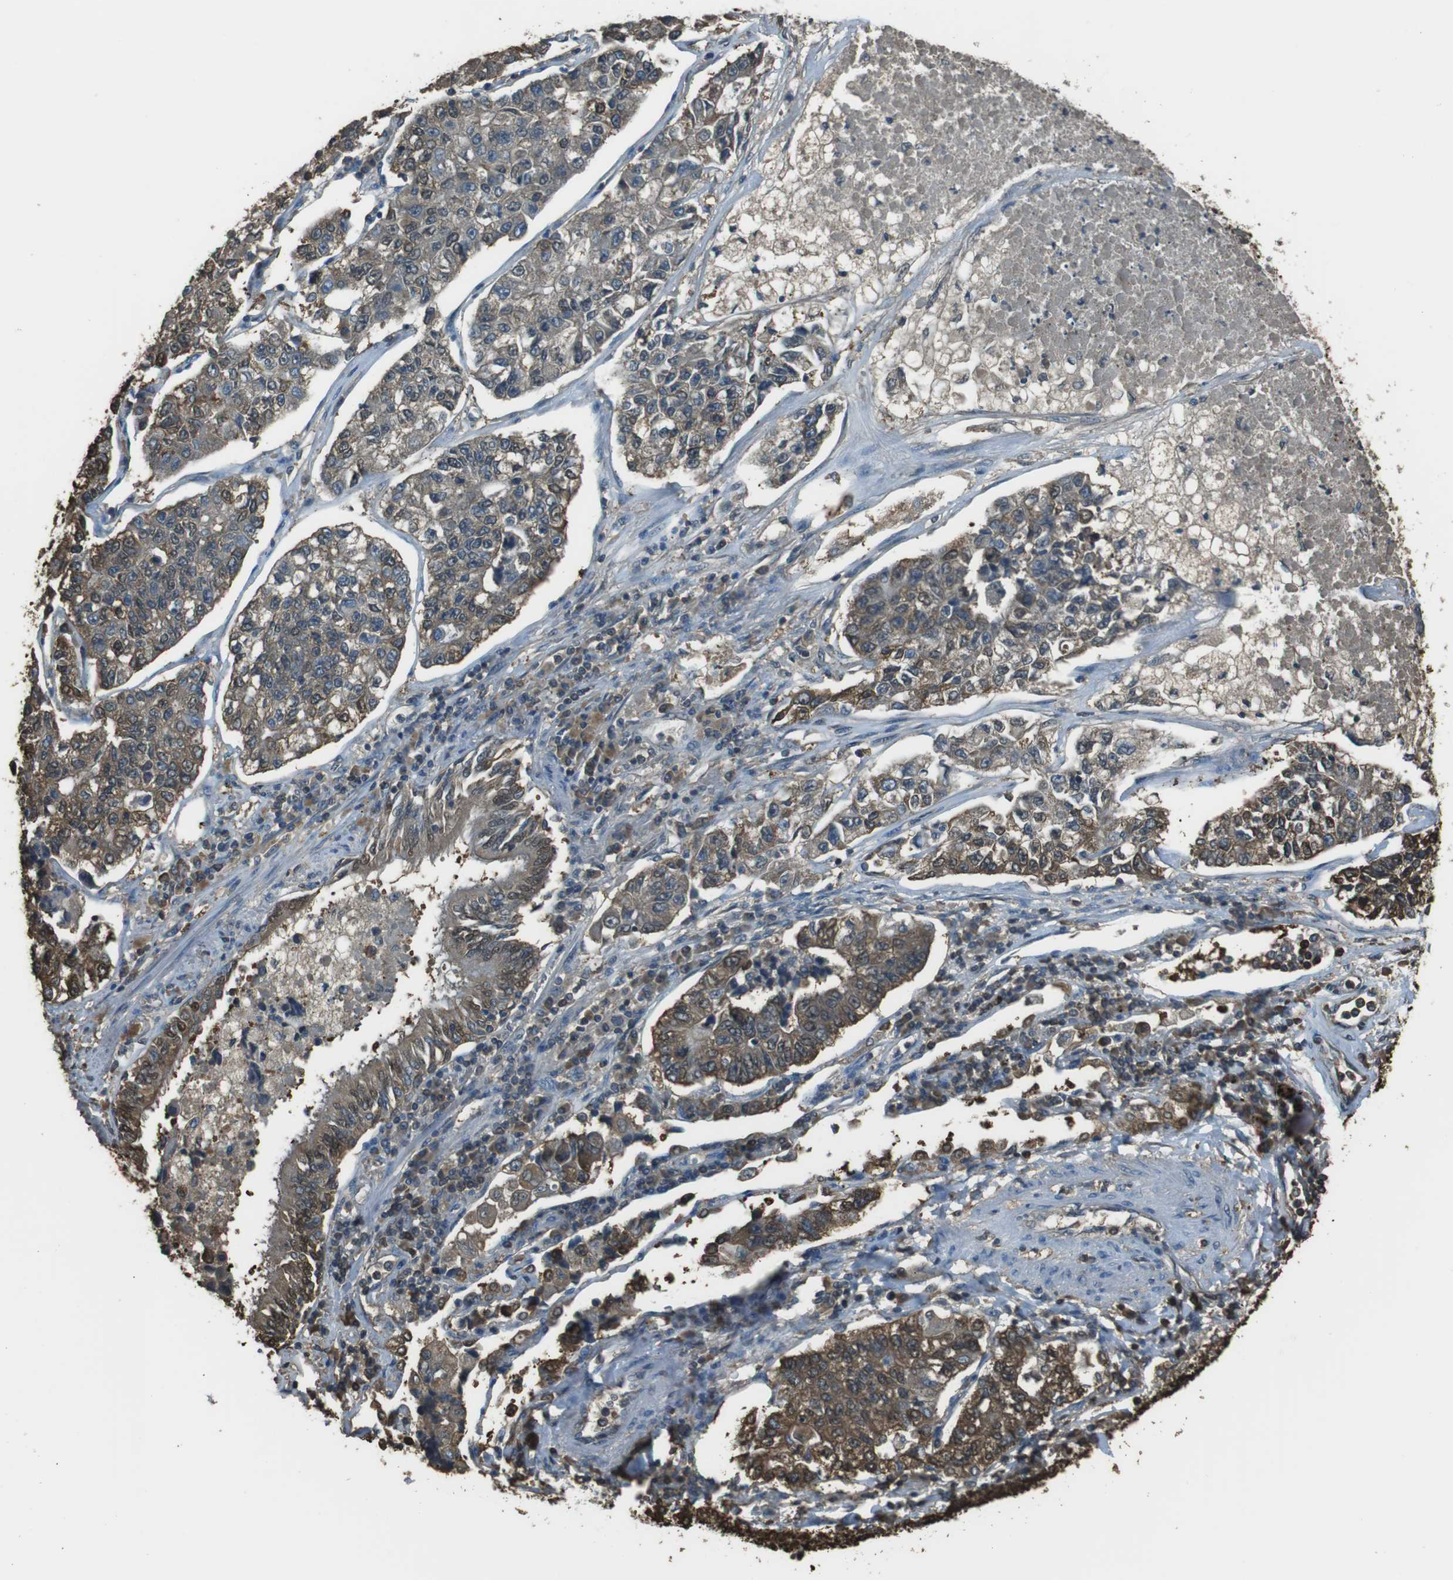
{"staining": {"intensity": "moderate", "quantity": ">75%", "location": "cytoplasmic/membranous,nuclear"}, "tissue": "lung cancer", "cell_type": "Tumor cells", "image_type": "cancer", "snomed": [{"axis": "morphology", "description": "Adenocarcinoma, NOS"}, {"axis": "topography", "description": "Lung"}], "caption": "Immunohistochemistry (IHC) photomicrograph of adenocarcinoma (lung) stained for a protein (brown), which demonstrates medium levels of moderate cytoplasmic/membranous and nuclear positivity in about >75% of tumor cells.", "gene": "TWSG1", "patient": {"sex": "male", "age": 49}}